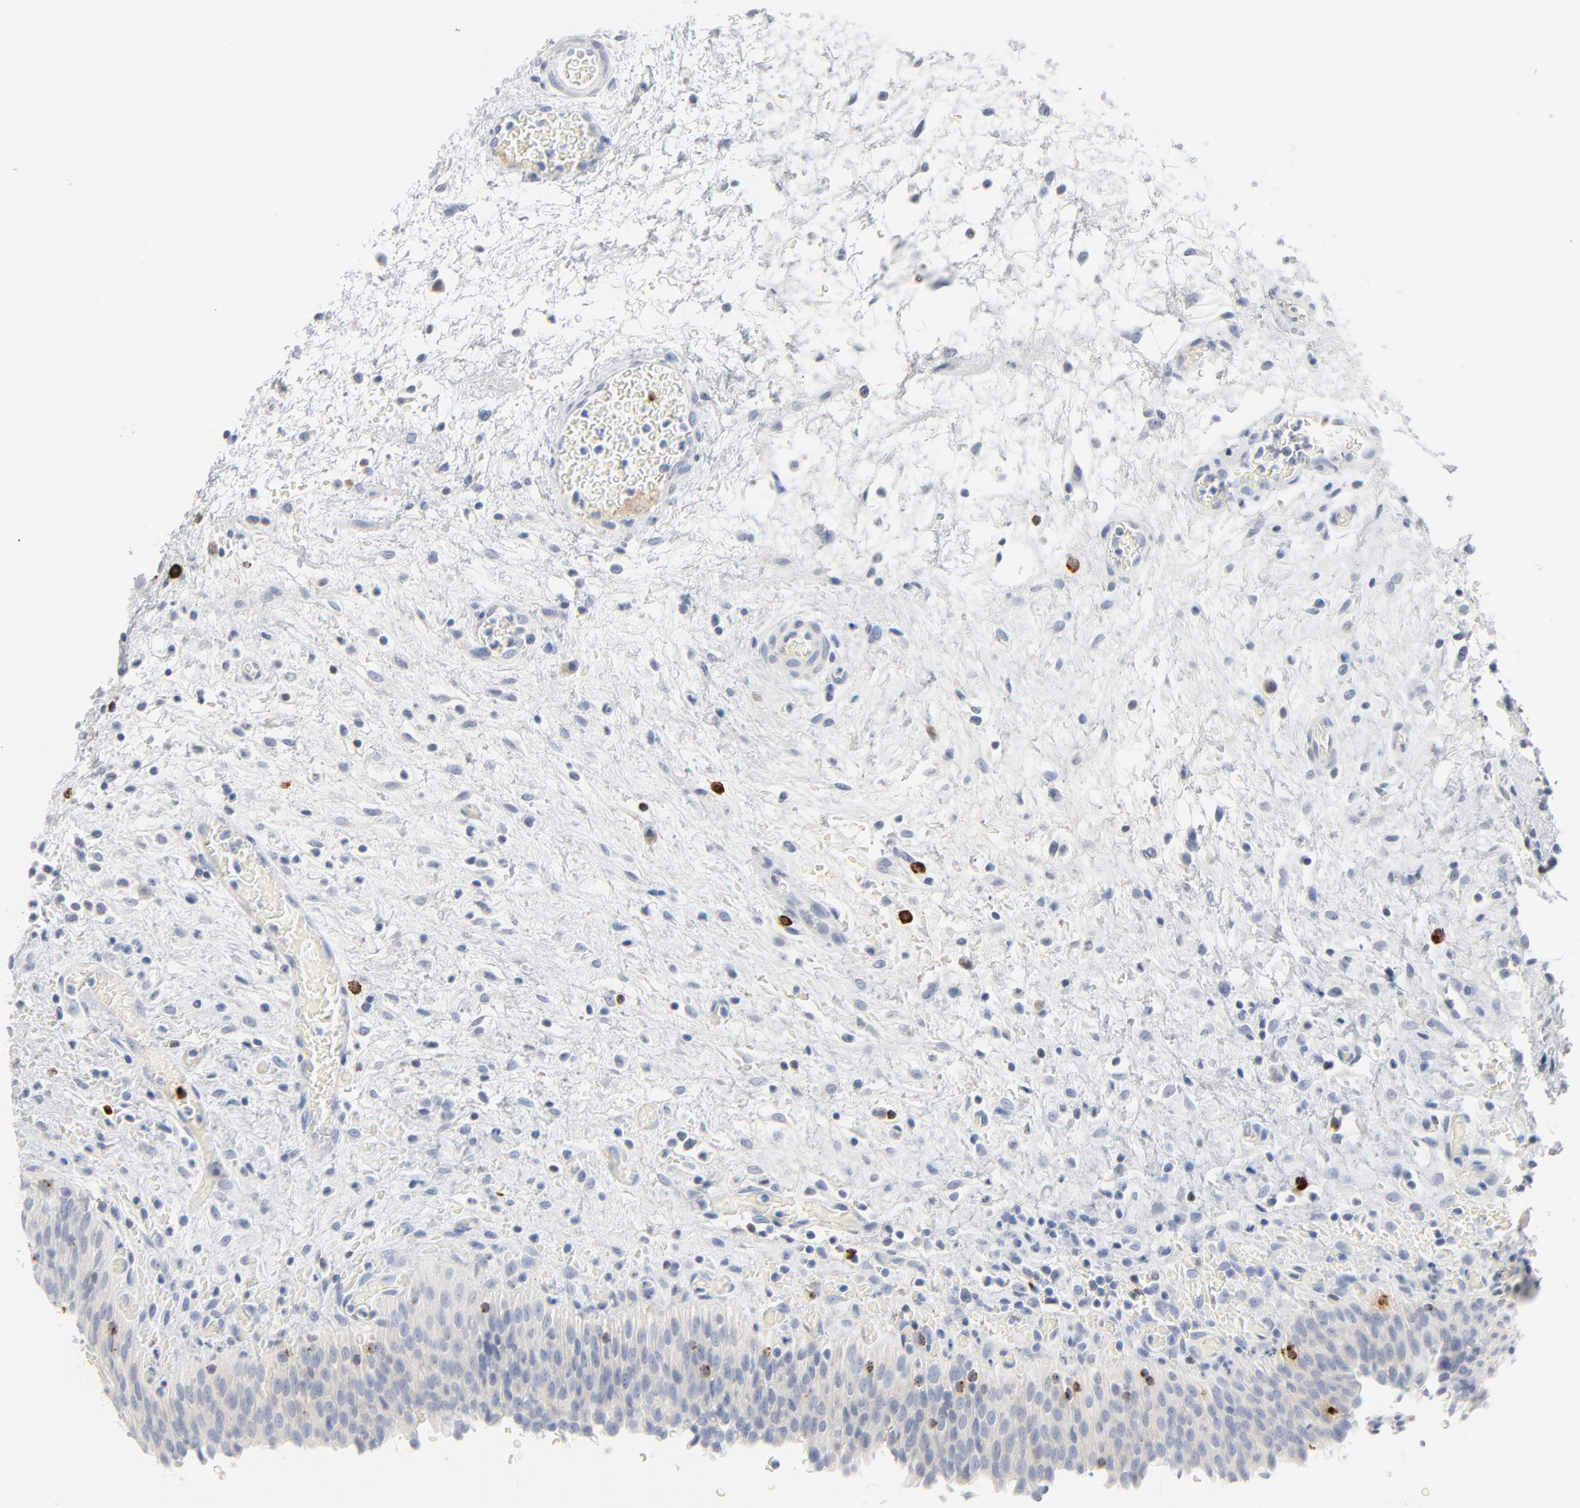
{"staining": {"intensity": "negative", "quantity": "none", "location": "none"}, "tissue": "urinary bladder", "cell_type": "Urothelial cells", "image_type": "normal", "snomed": [{"axis": "morphology", "description": "Normal tissue, NOS"}, {"axis": "topography", "description": "Urinary bladder"}], "caption": "Image shows no protein expression in urothelial cells of unremarkable urinary bladder.", "gene": "GZMB", "patient": {"sex": "male", "age": 51}}